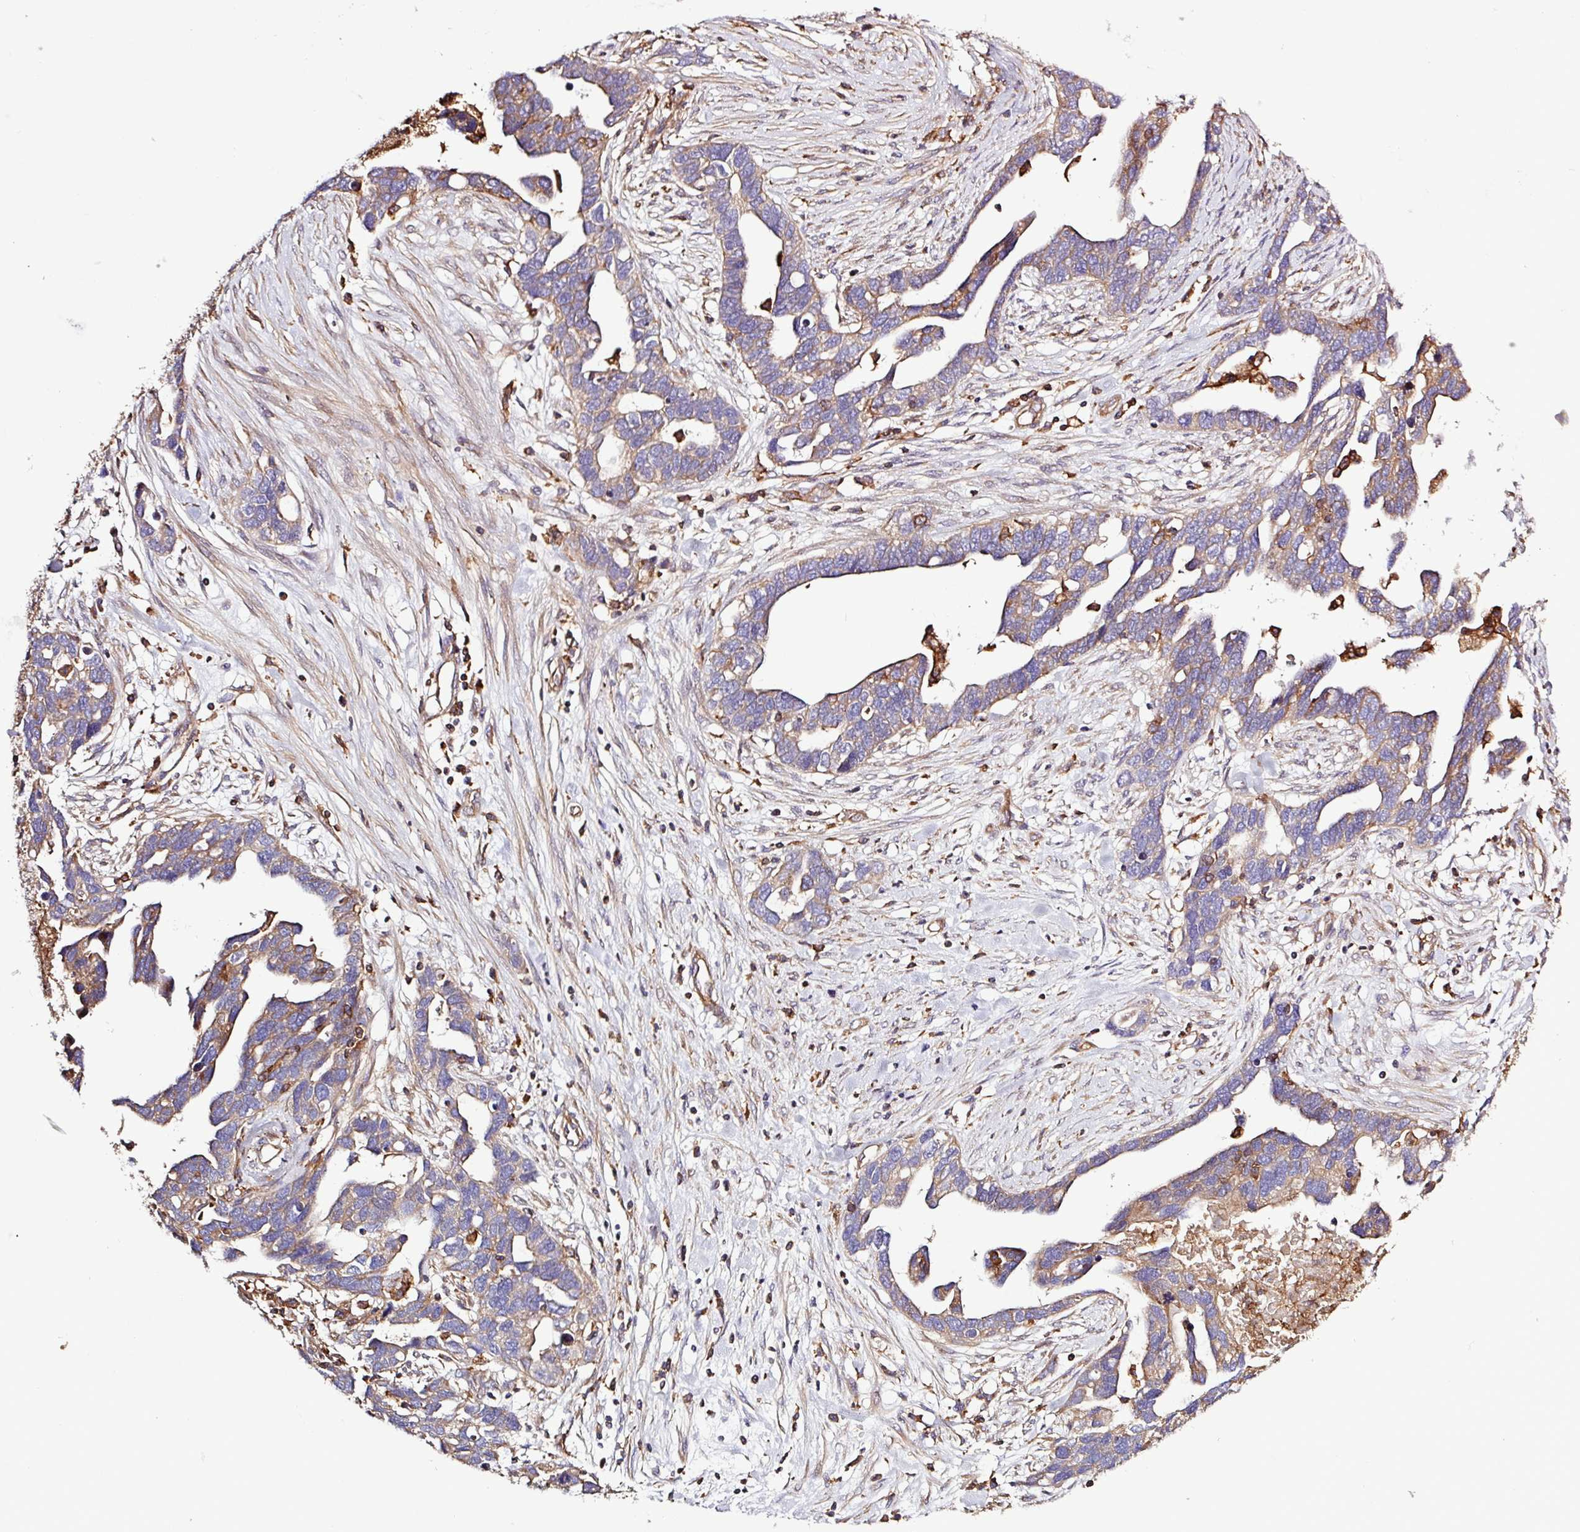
{"staining": {"intensity": "moderate", "quantity": ">75%", "location": "cytoplasmic/membranous"}, "tissue": "ovarian cancer", "cell_type": "Tumor cells", "image_type": "cancer", "snomed": [{"axis": "morphology", "description": "Cystadenocarcinoma, serous, NOS"}, {"axis": "topography", "description": "Ovary"}], "caption": "Protein staining by IHC demonstrates moderate cytoplasmic/membranous expression in approximately >75% of tumor cells in serous cystadenocarcinoma (ovarian). The staining is performed using DAB brown chromogen to label protein expression. The nuclei are counter-stained blue using hematoxylin.", "gene": "ACTR3", "patient": {"sex": "female", "age": 54}}